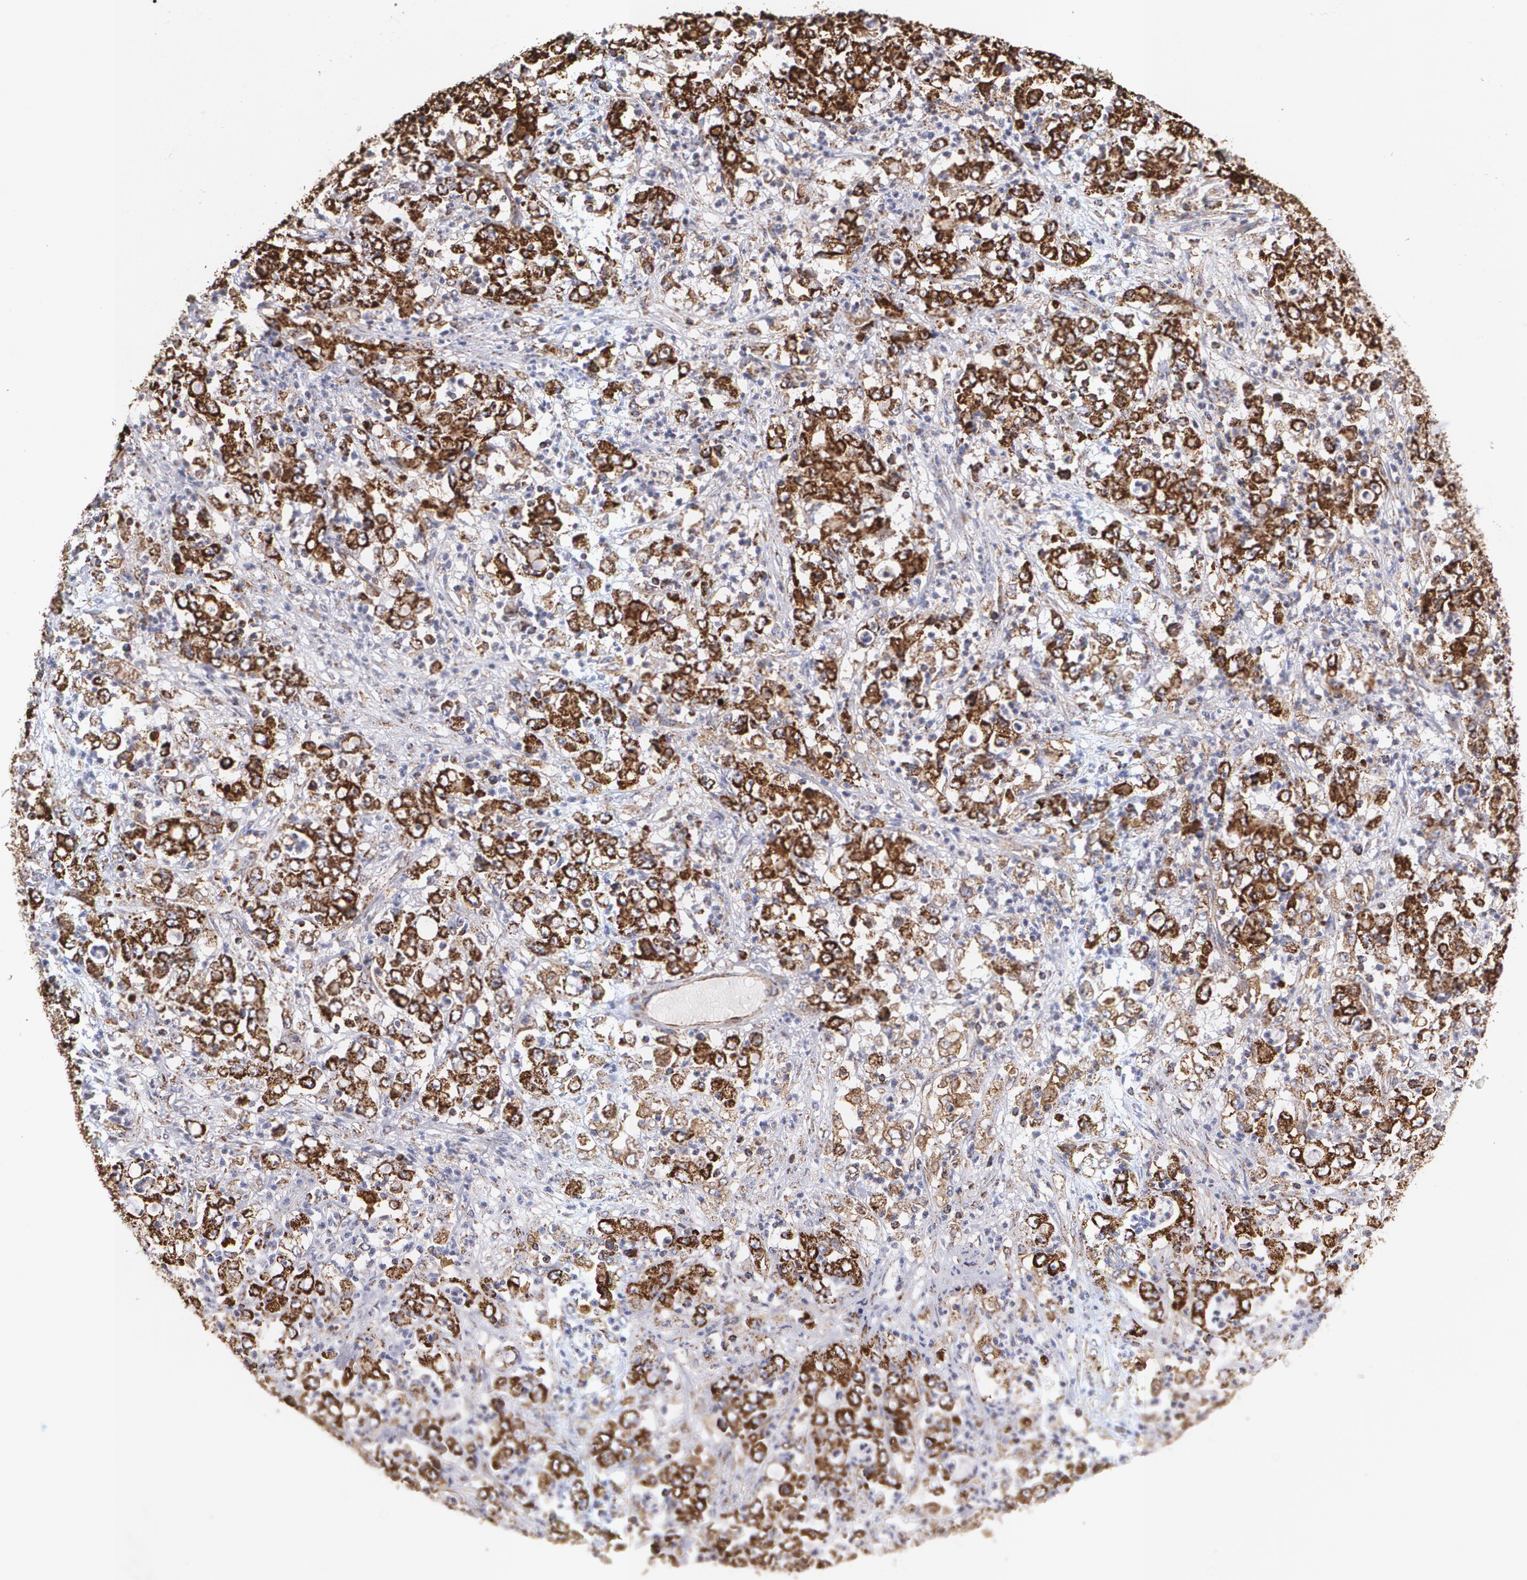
{"staining": {"intensity": "strong", "quantity": ">75%", "location": "cytoplasmic/membranous"}, "tissue": "stomach cancer", "cell_type": "Tumor cells", "image_type": "cancer", "snomed": [{"axis": "morphology", "description": "Adenocarcinoma, NOS"}, {"axis": "topography", "description": "Stomach, lower"}], "caption": "Protein expression analysis of stomach cancer demonstrates strong cytoplasmic/membranous staining in about >75% of tumor cells.", "gene": "HSPD1", "patient": {"sex": "female", "age": 71}}